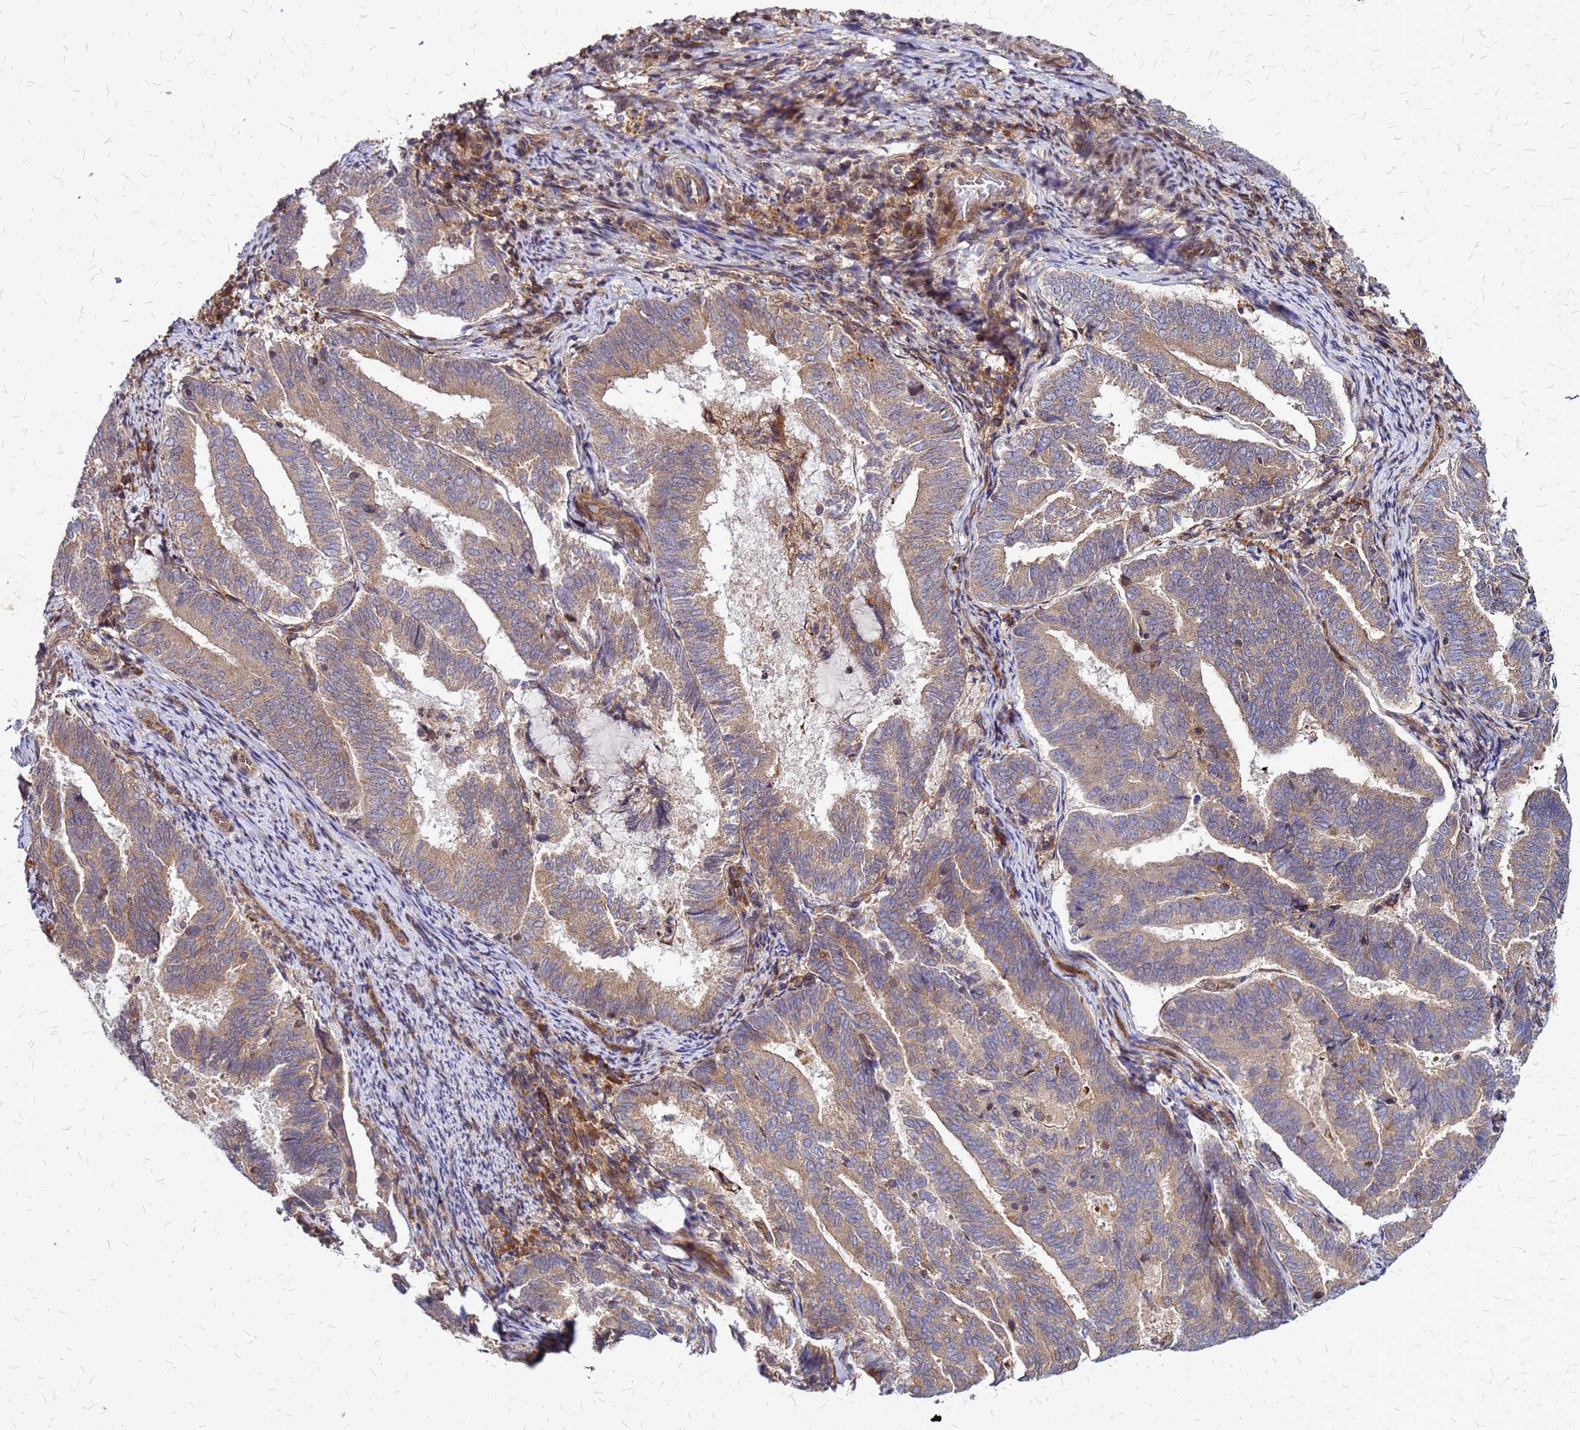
{"staining": {"intensity": "weak", "quantity": "25%-75%", "location": "cytoplasmic/membranous"}, "tissue": "endometrial cancer", "cell_type": "Tumor cells", "image_type": "cancer", "snomed": [{"axis": "morphology", "description": "Adenocarcinoma, NOS"}, {"axis": "topography", "description": "Endometrium"}], "caption": "Weak cytoplasmic/membranous protein positivity is identified in approximately 25%-75% of tumor cells in endometrial cancer (adenocarcinoma). (Stains: DAB (3,3'-diaminobenzidine) in brown, nuclei in blue, Microscopy: brightfield microscopy at high magnification).", "gene": "CYBC1", "patient": {"sex": "female", "age": 80}}